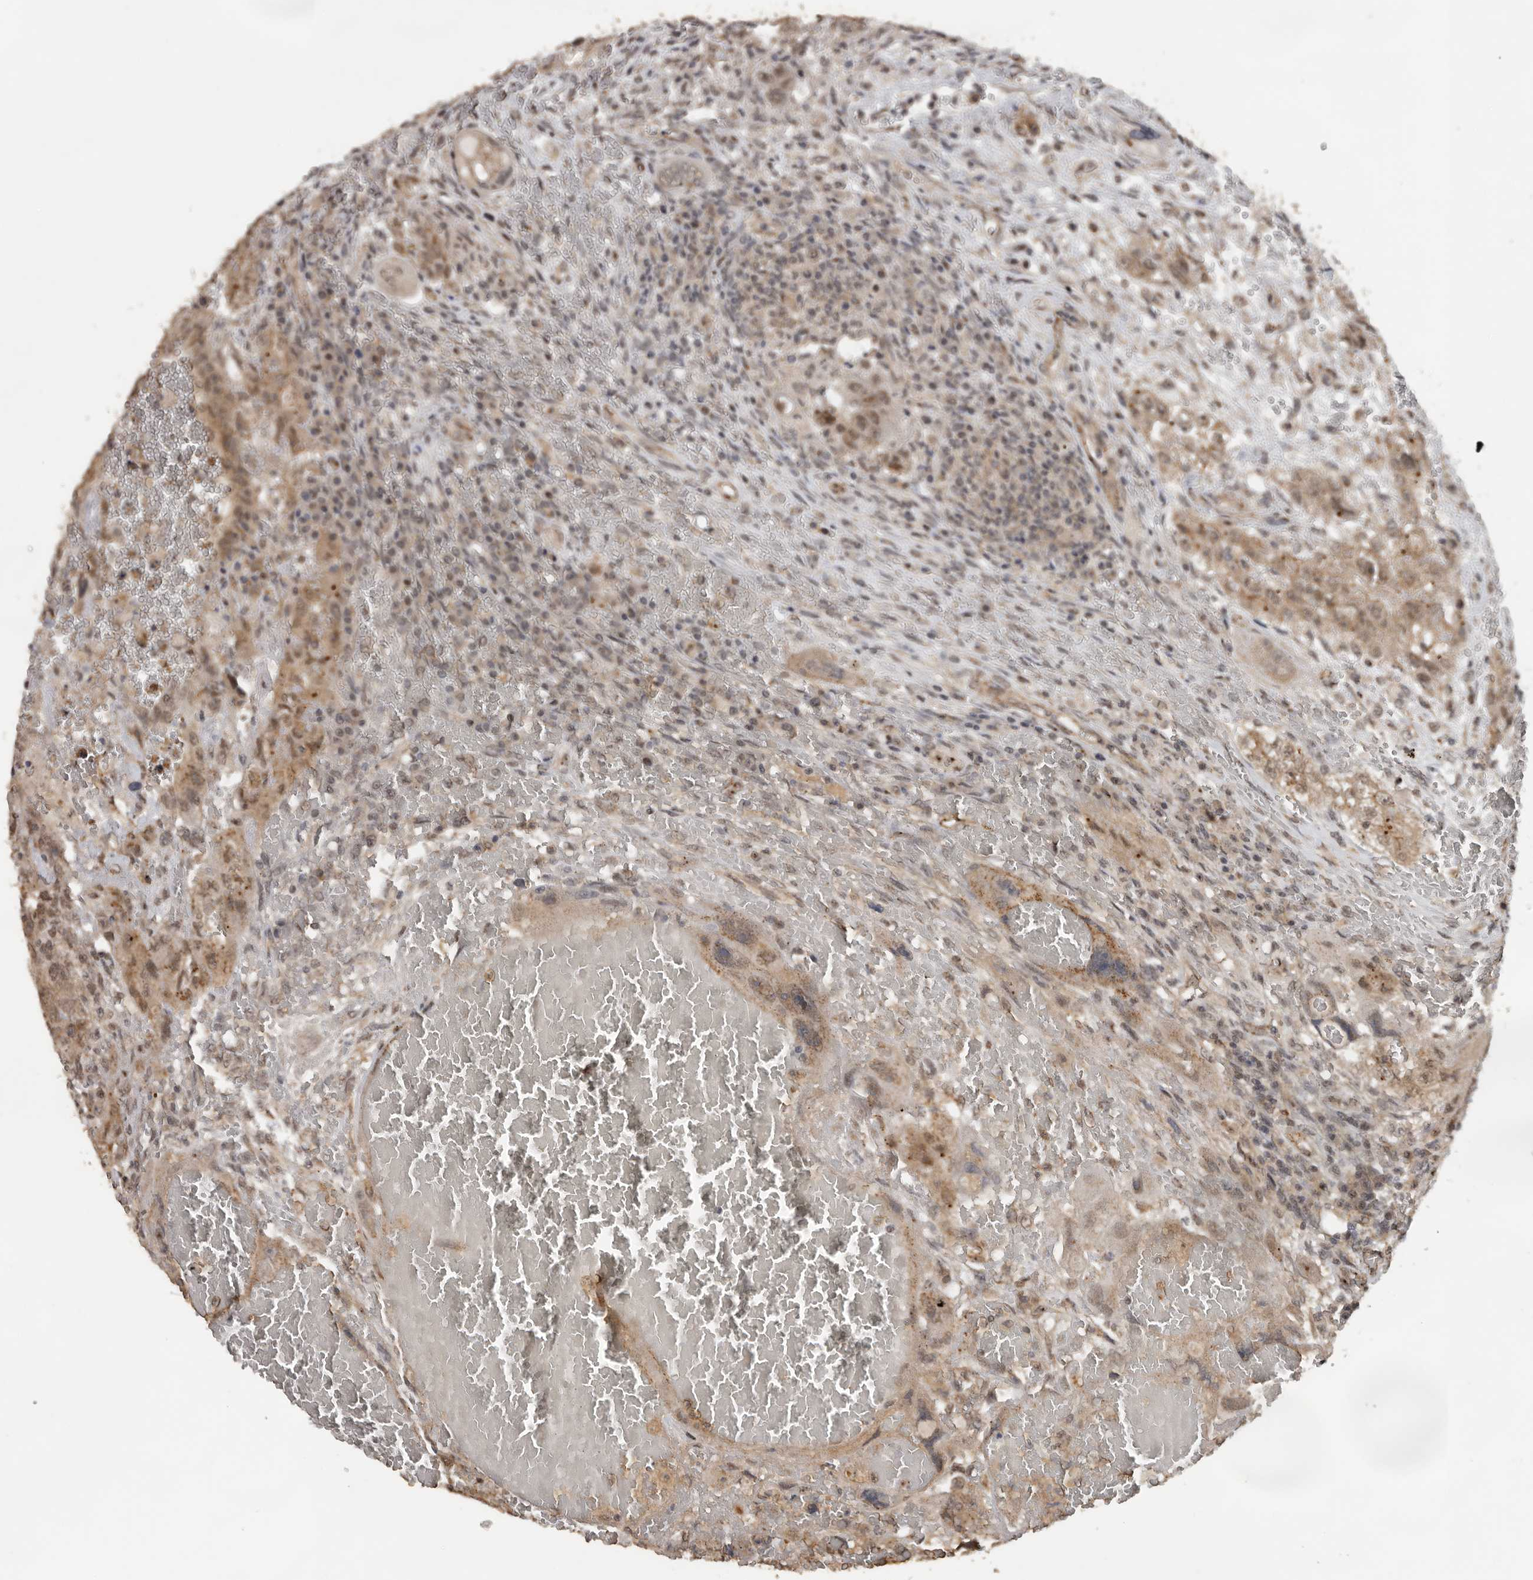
{"staining": {"intensity": "moderate", "quantity": ">75%", "location": "cytoplasmic/membranous,nuclear"}, "tissue": "testis cancer", "cell_type": "Tumor cells", "image_type": "cancer", "snomed": [{"axis": "morphology", "description": "Carcinoma, Embryonal, NOS"}, {"axis": "topography", "description": "Testis"}], "caption": "Immunohistochemical staining of testis embryonal carcinoma displays medium levels of moderate cytoplasmic/membranous and nuclear staining in approximately >75% of tumor cells. Ihc stains the protein in brown and the nuclei are stained blue.", "gene": "CEP350", "patient": {"sex": "male", "age": 26}}